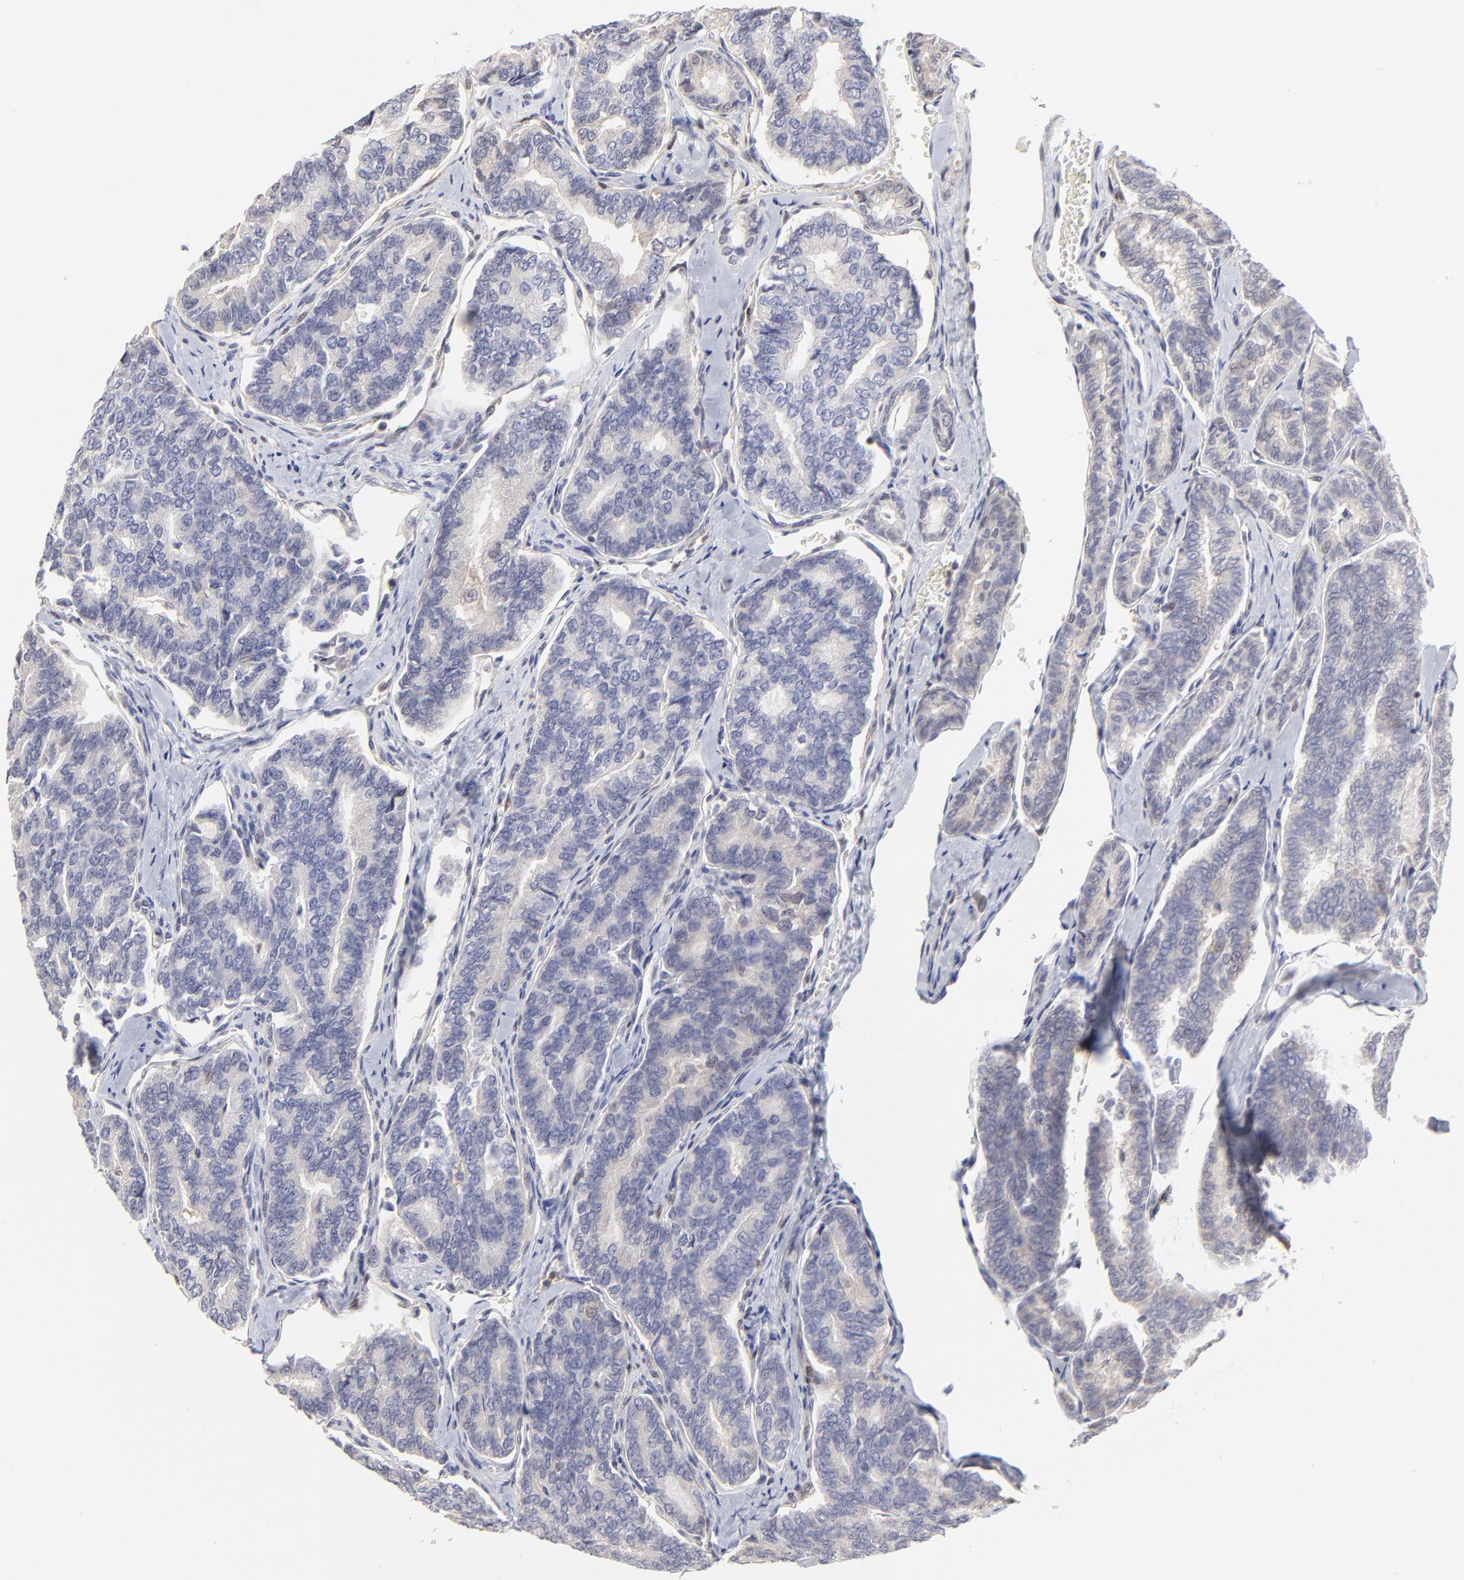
{"staining": {"intensity": "negative", "quantity": "none", "location": "none"}, "tissue": "thyroid cancer", "cell_type": "Tumor cells", "image_type": "cancer", "snomed": [{"axis": "morphology", "description": "Papillary adenocarcinoma, NOS"}, {"axis": "topography", "description": "Thyroid gland"}], "caption": "Protein analysis of thyroid cancer (papillary adenocarcinoma) displays no significant expression in tumor cells. (Stains: DAB immunohistochemistry (IHC) with hematoxylin counter stain, Microscopy: brightfield microscopy at high magnification).", "gene": "CASP3", "patient": {"sex": "female", "age": 35}}